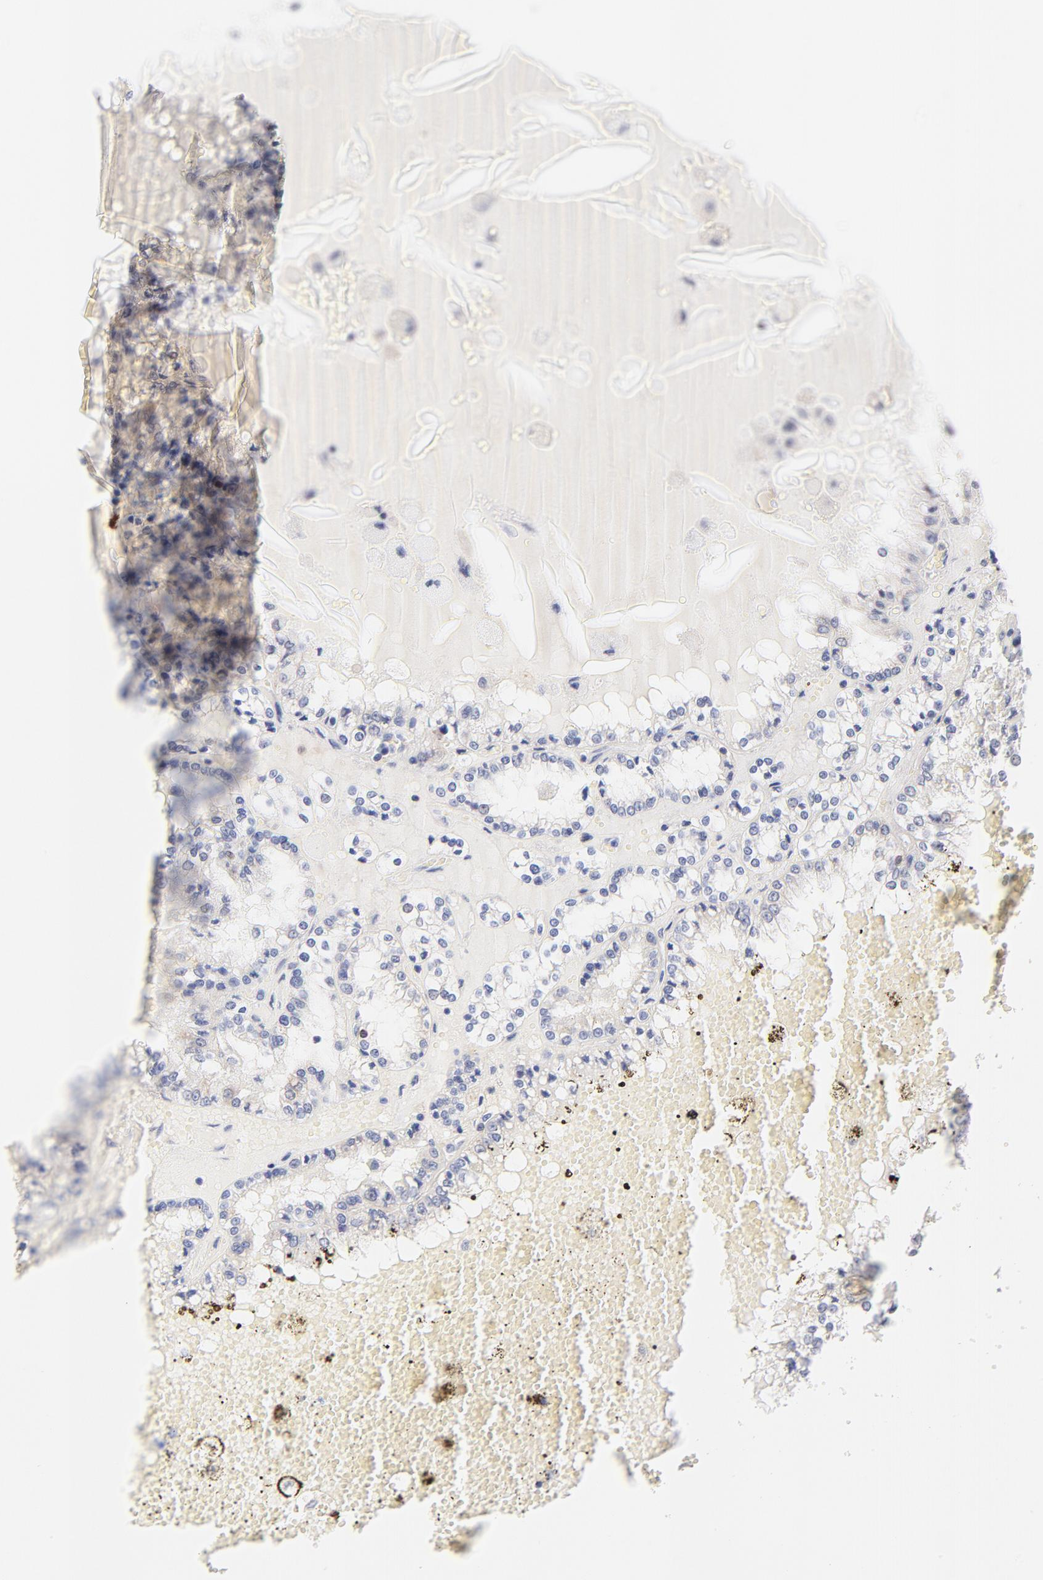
{"staining": {"intensity": "weak", "quantity": "<25%", "location": "cytoplasmic/membranous"}, "tissue": "renal cancer", "cell_type": "Tumor cells", "image_type": "cancer", "snomed": [{"axis": "morphology", "description": "Adenocarcinoma, NOS"}, {"axis": "topography", "description": "Kidney"}], "caption": "A histopathology image of adenocarcinoma (renal) stained for a protein exhibits no brown staining in tumor cells. The staining was performed using DAB to visualize the protein expression in brown, while the nuclei were stained in blue with hematoxylin (Magnification: 20x).", "gene": "MID1", "patient": {"sex": "female", "age": 56}}